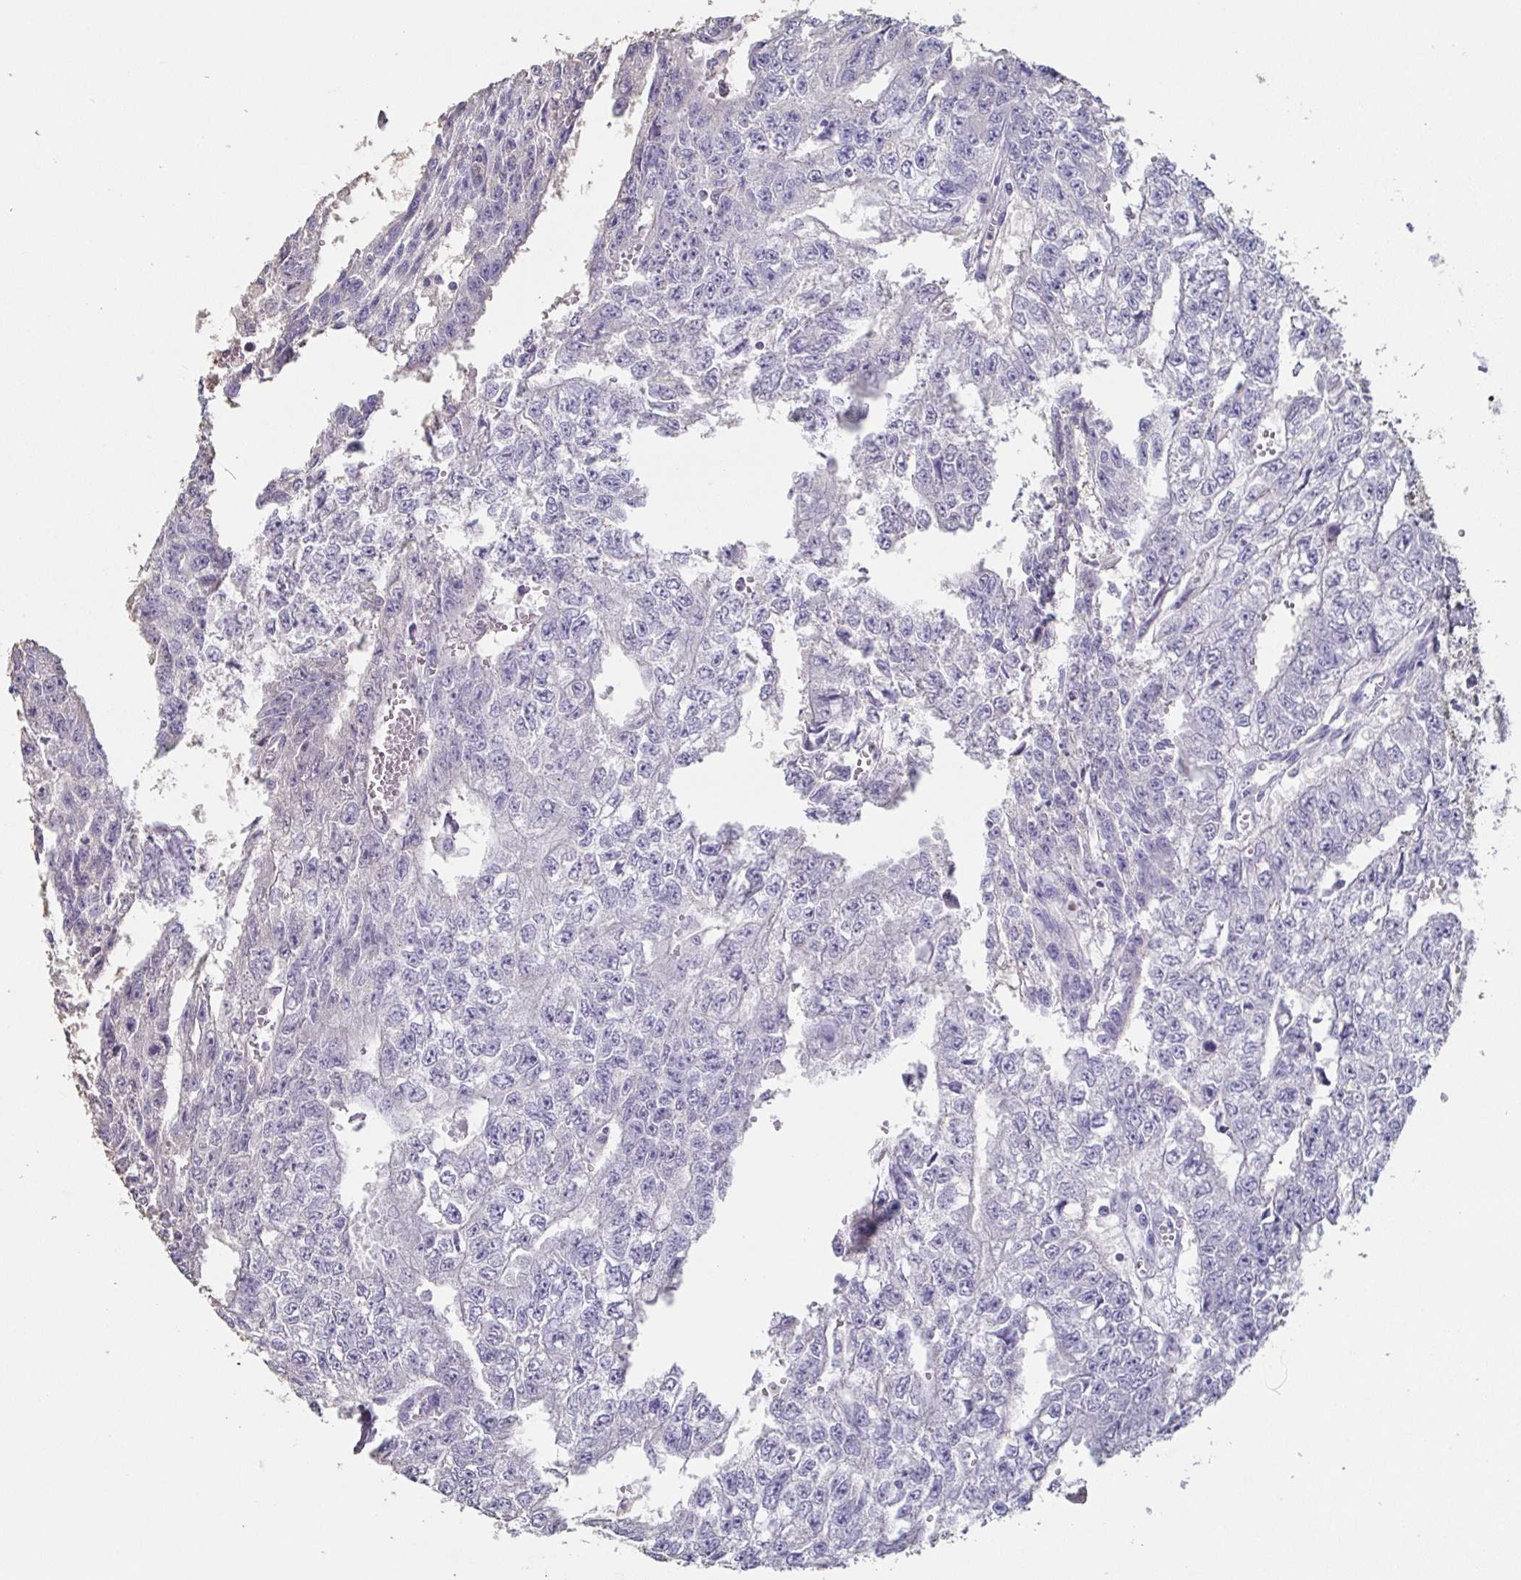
{"staining": {"intensity": "negative", "quantity": "none", "location": "none"}, "tissue": "testis cancer", "cell_type": "Tumor cells", "image_type": "cancer", "snomed": [{"axis": "morphology", "description": "Carcinoma, Embryonal, NOS"}, {"axis": "morphology", "description": "Teratoma, malignant, NOS"}, {"axis": "topography", "description": "Testis"}], "caption": "This is a image of immunohistochemistry staining of testis cancer (embryonal carcinoma), which shows no staining in tumor cells.", "gene": "BPIFA2", "patient": {"sex": "male", "age": 24}}